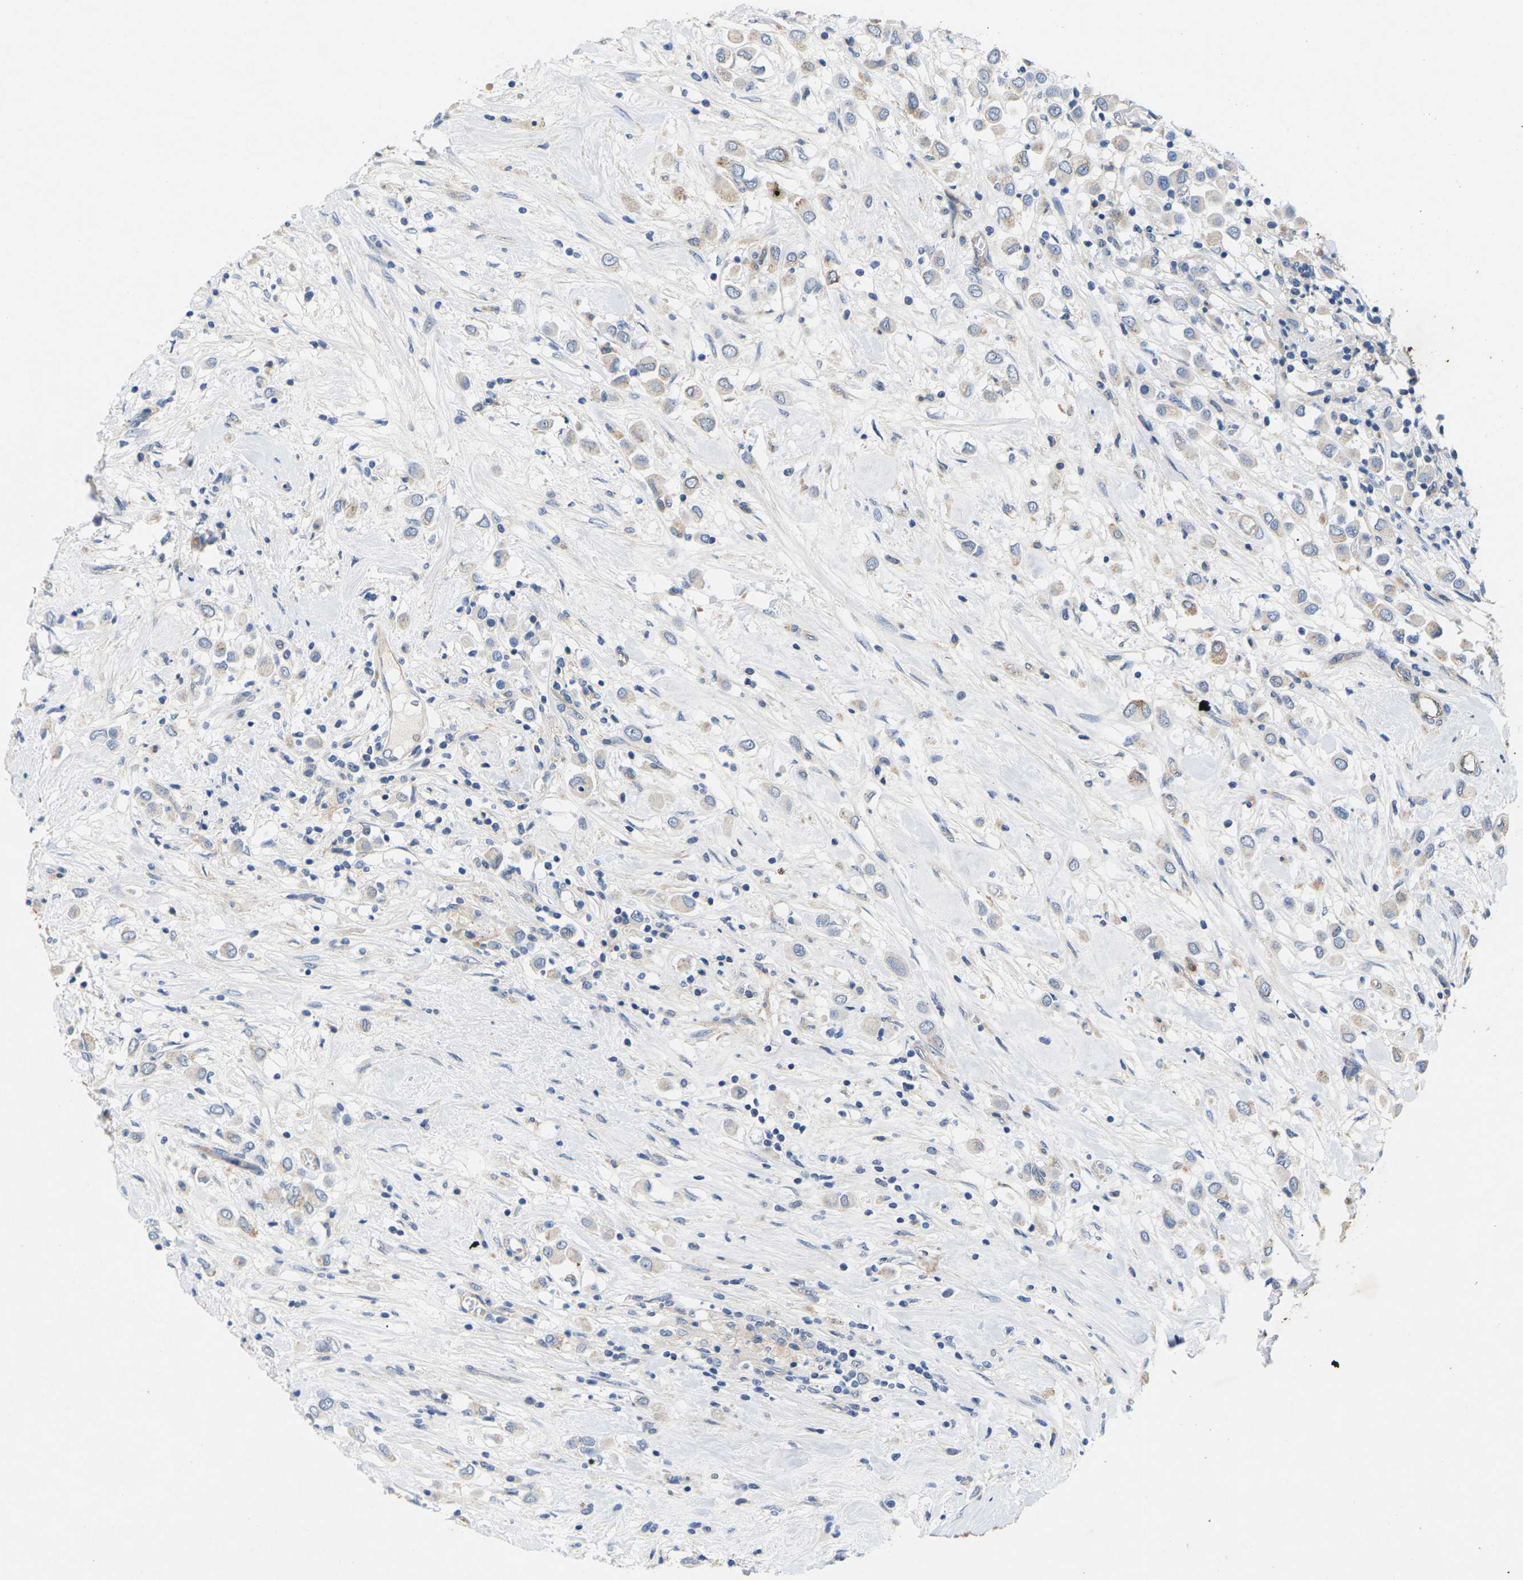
{"staining": {"intensity": "weak", "quantity": "<25%", "location": "cytoplasmic/membranous"}, "tissue": "breast cancer", "cell_type": "Tumor cells", "image_type": "cancer", "snomed": [{"axis": "morphology", "description": "Duct carcinoma"}, {"axis": "topography", "description": "Breast"}], "caption": "The immunohistochemistry photomicrograph has no significant expression in tumor cells of breast cancer tissue.", "gene": "ITGA5", "patient": {"sex": "female", "age": 61}}